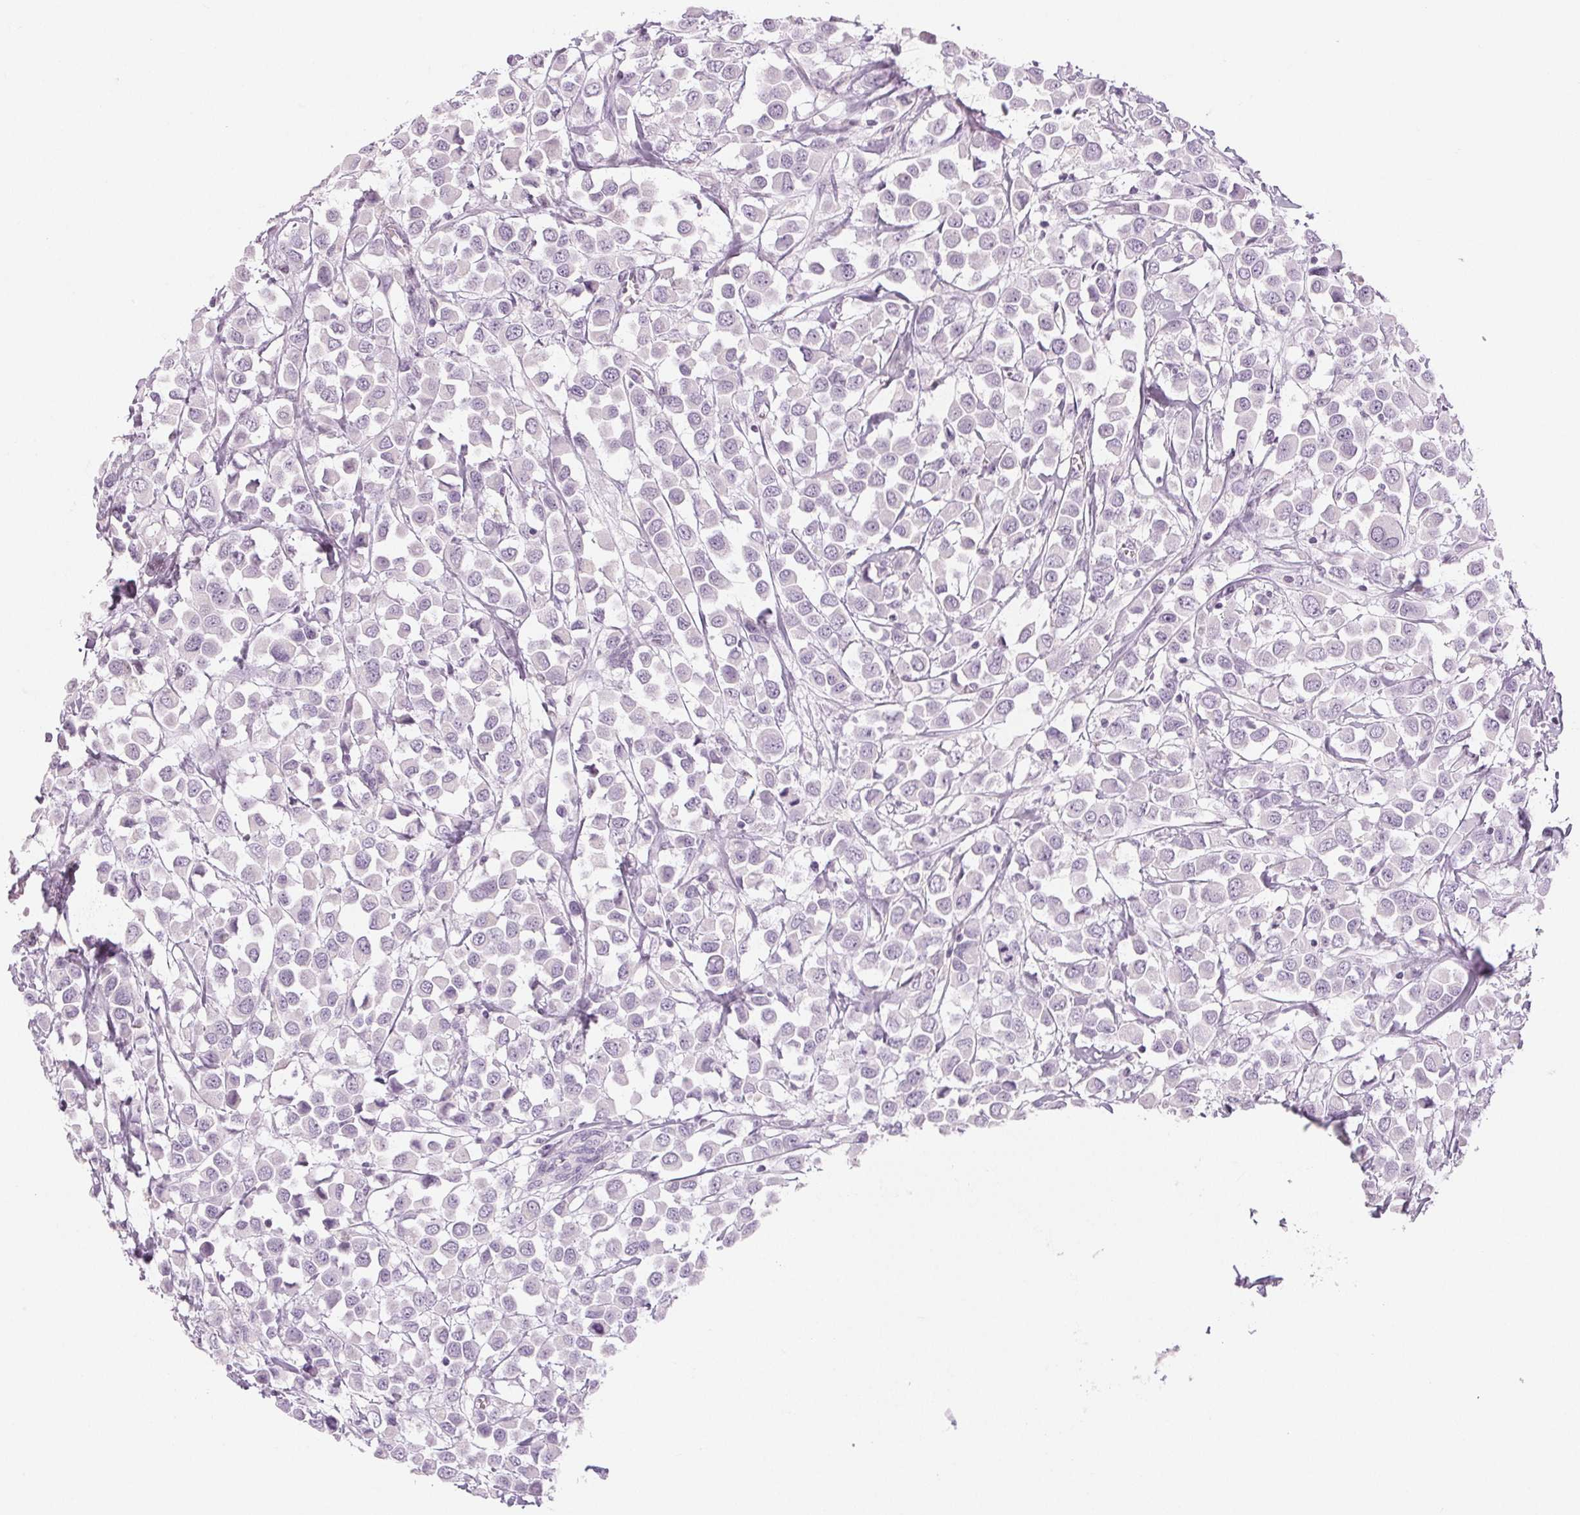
{"staining": {"intensity": "negative", "quantity": "none", "location": "none"}, "tissue": "breast cancer", "cell_type": "Tumor cells", "image_type": "cancer", "snomed": [{"axis": "morphology", "description": "Duct carcinoma"}, {"axis": "topography", "description": "Breast"}], "caption": "This photomicrograph is of intraductal carcinoma (breast) stained with immunohistochemistry to label a protein in brown with the nuclei are counter-stained blue. There is no staining in tumor cells.", "gene": "EHHADH", "patient": {"sex": "female", "age": 61}}